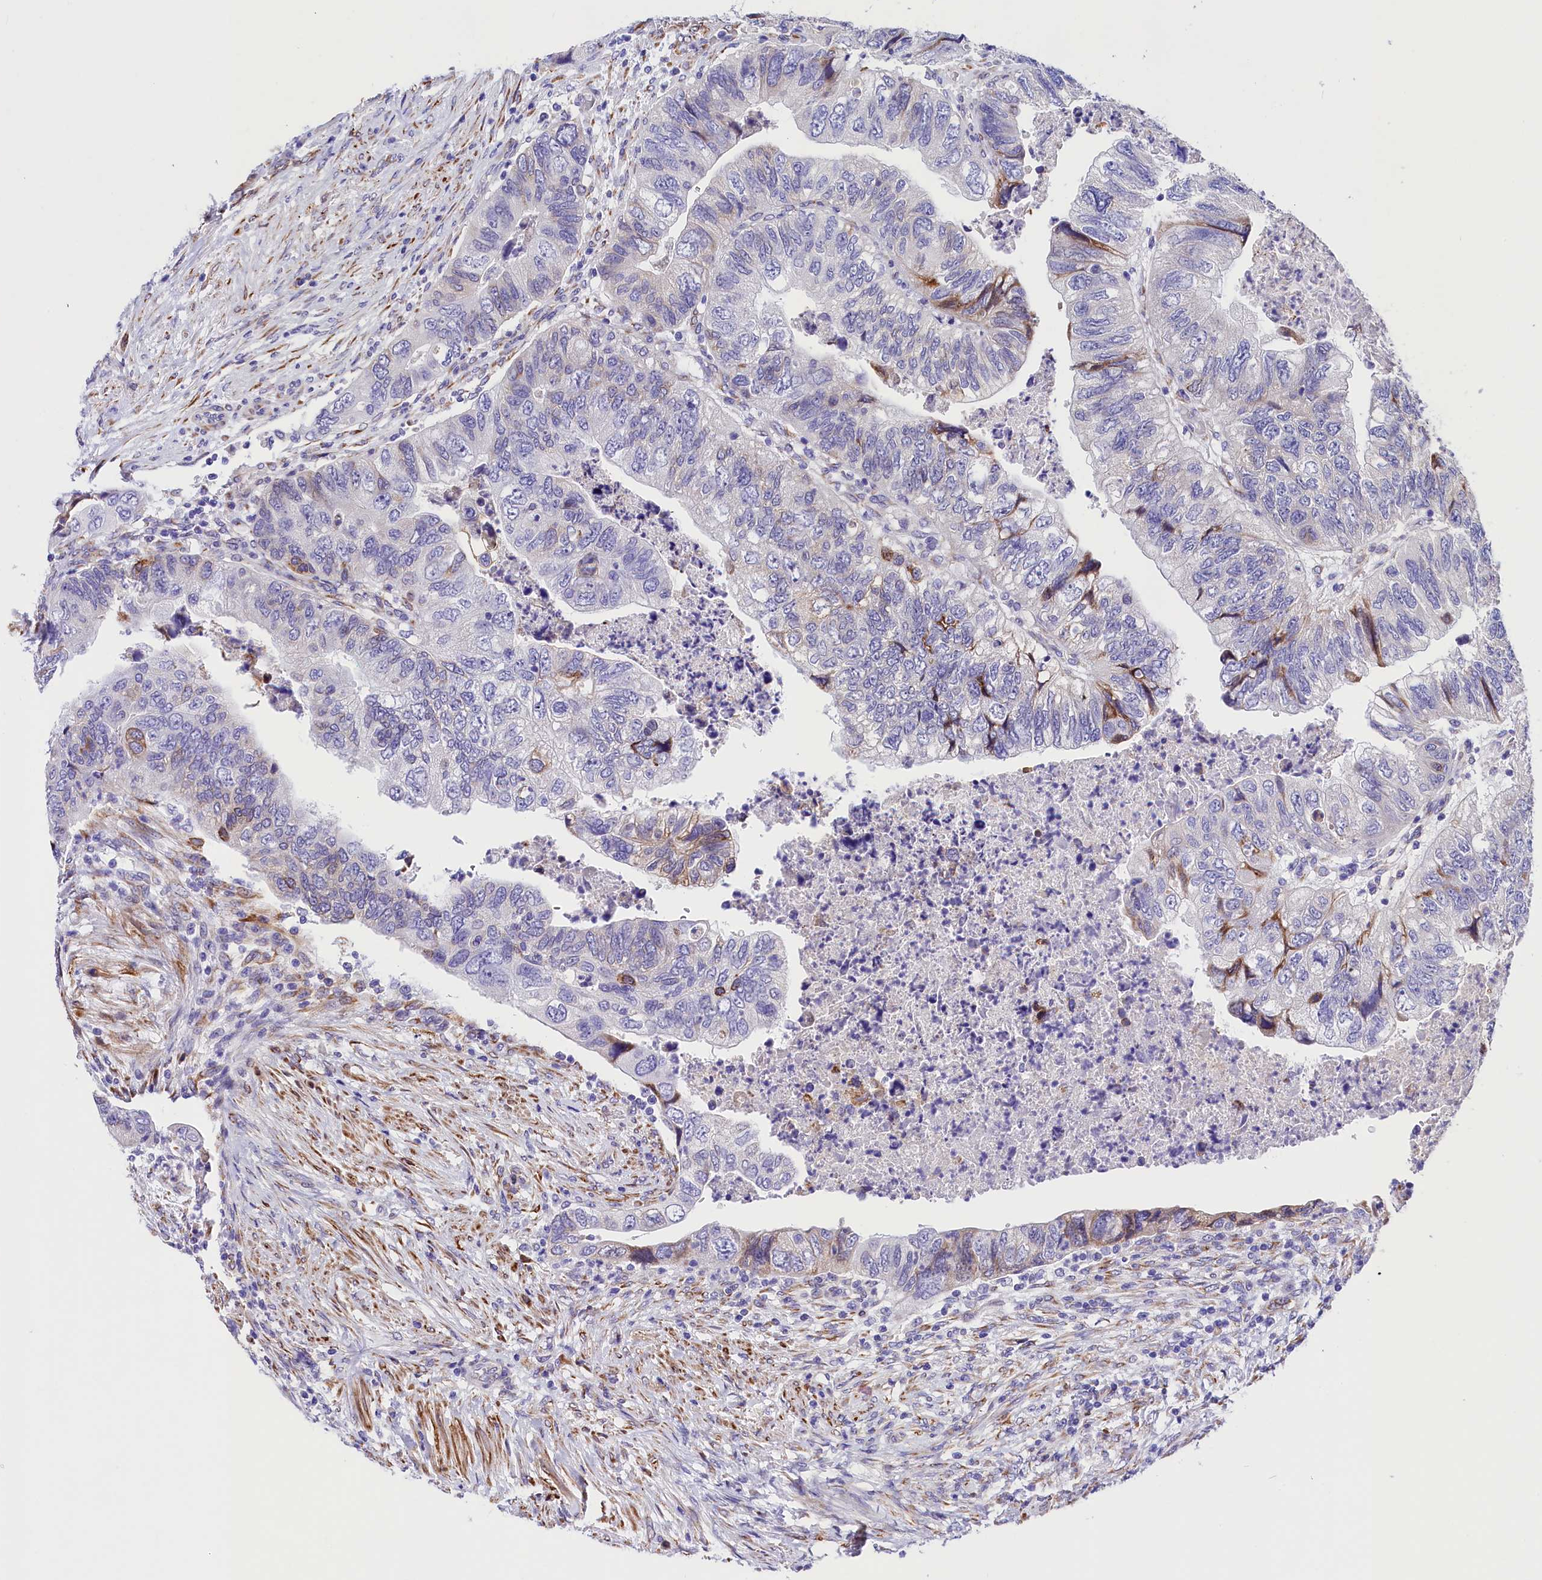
{"staining": {"intensity": "moderate", "quantity": "<25%", "location": "cytoplasmic/membranous"}, "tissue": "colorectal cancer", "cell_type": "Tumor cells", "image_type": "cancer", "snomed": [{"axis": "morphology", "description": "Adenocarcinoma, NOS"}, {"axis": "topography", "description": "Rectum"}], "caption": "Colorectal cancer (adenocarcinoma) stained for a protein (brown) reveals moderate cytoplasmic/membranous positive staining in approximately <25% of tumor cells.", "gene": "ITGA1", "patient": {"sex": "male", "age": 63}}